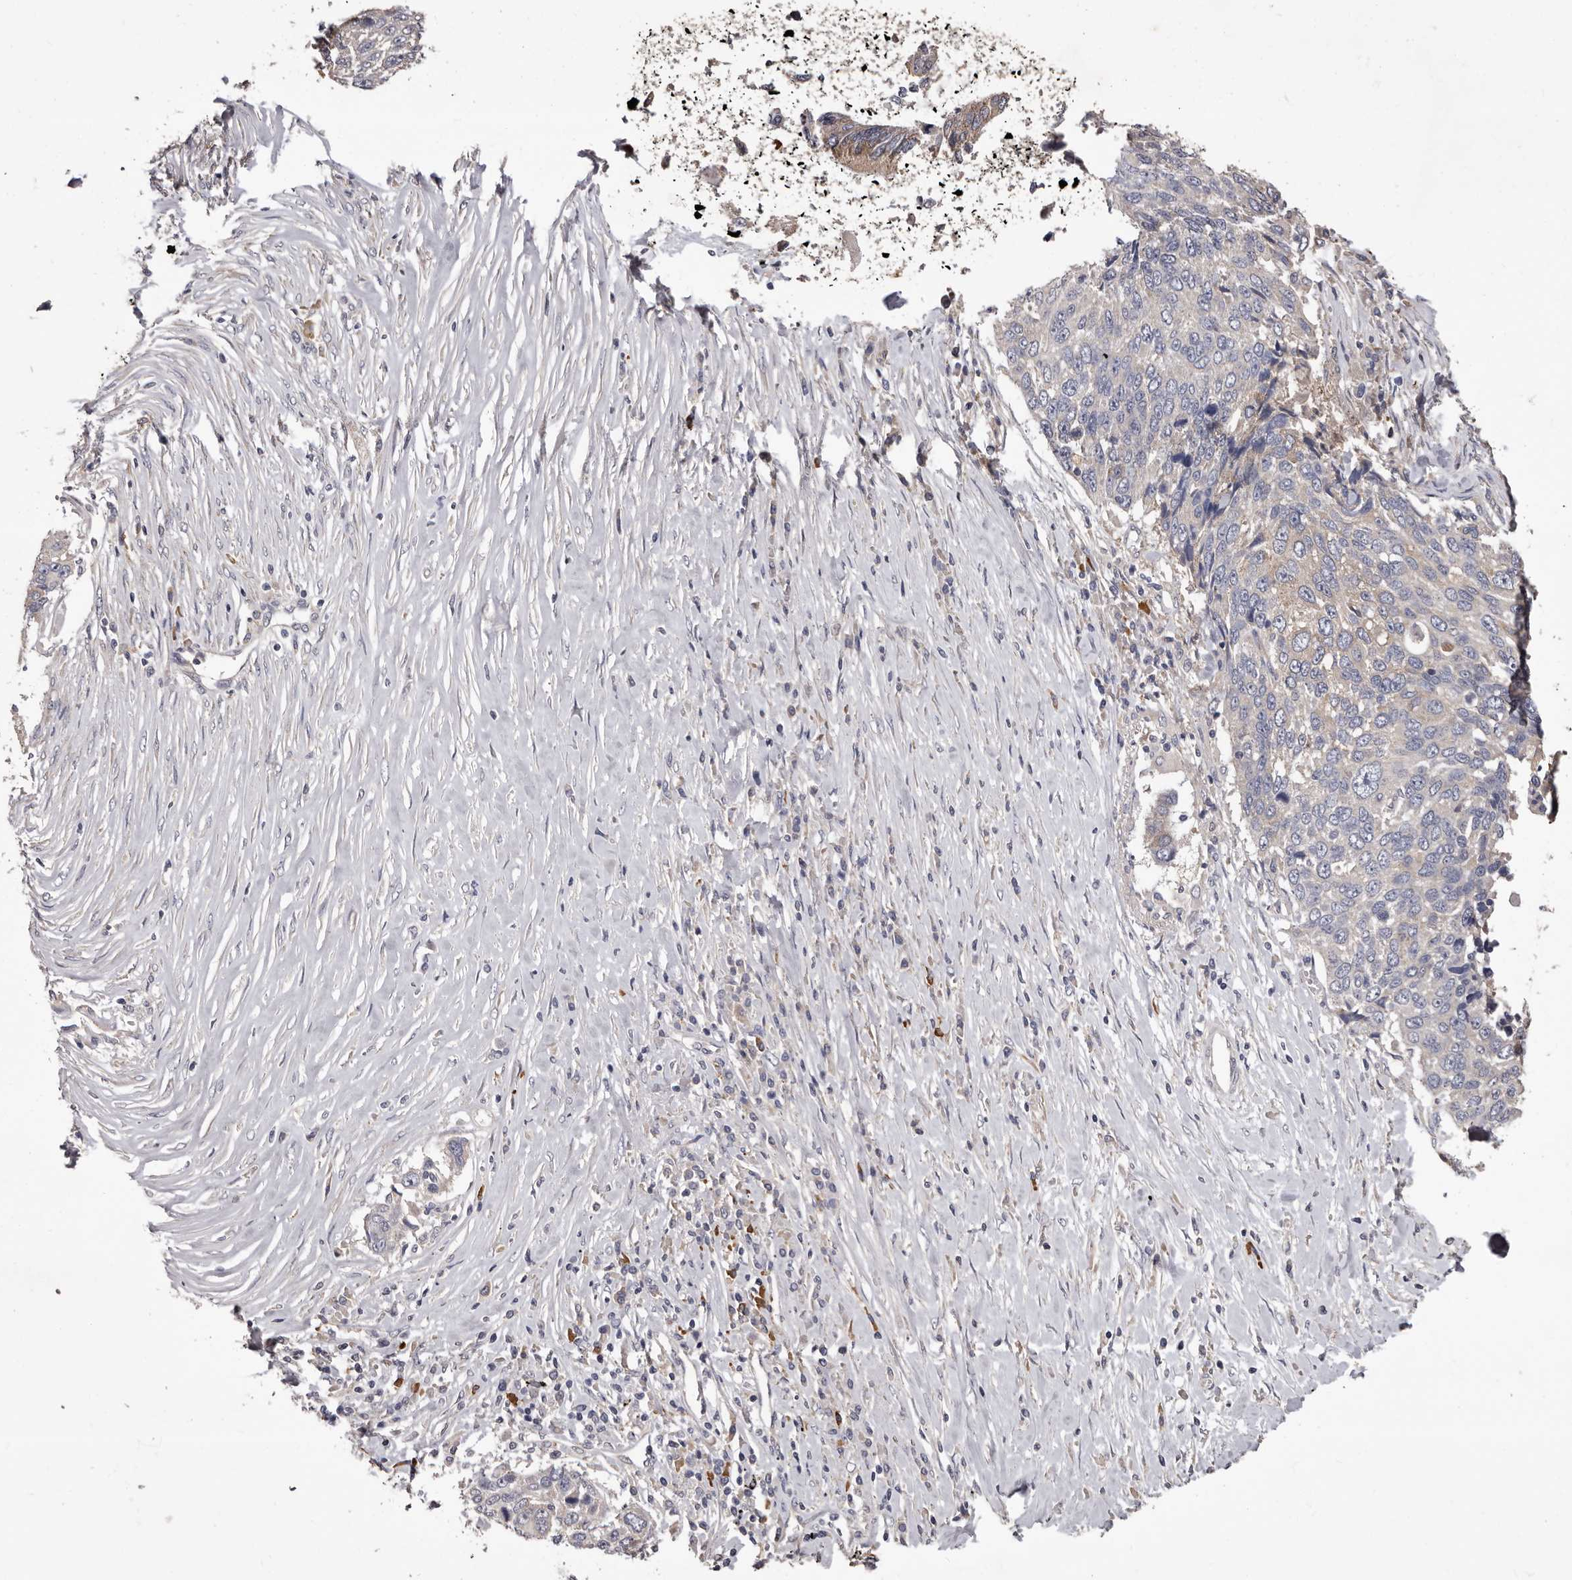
{"staining": {"intensity": "negative", "quantity": "none", "location": "none"}, "tissue": "lung cancer", "cell_type": "Tumor cells", "image_type": "cancer", "snomed": [{"axis": "morphology", "description": "Squamous cell carcinoma, NOS"}, {"axis": "topography", "description": "Lung"}], "caption": "The micrograph demonstrates no significant positivity in tumor cells of lung squamous cell carcinoma.", "gene": "ETNK1", "patient": {"sex": "male", "age": 66}}